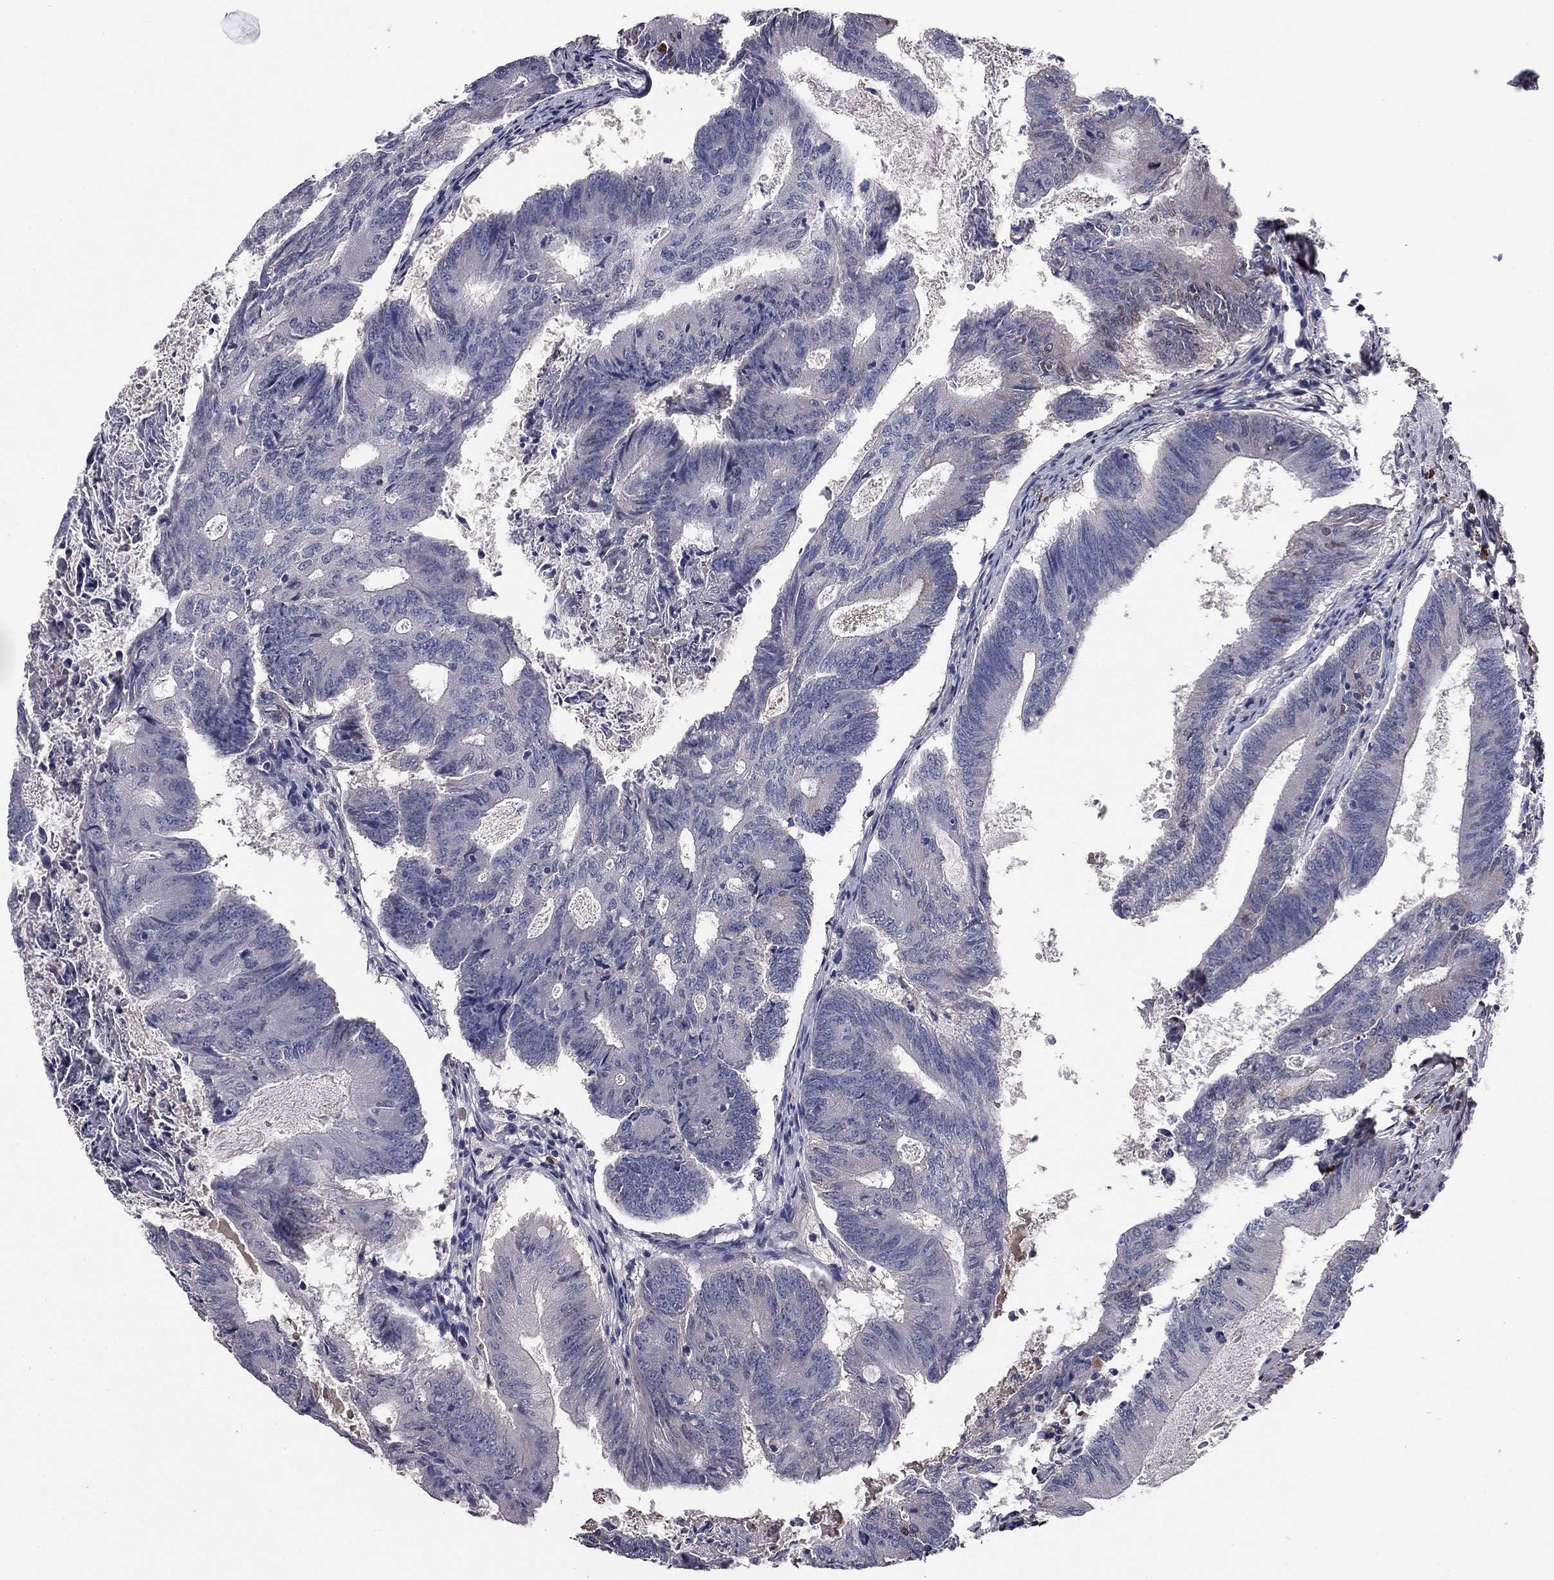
{"staining": {"intensity": "negative", "quantity": "none", "location": "none"}, "tissue": "colorectal cancer", "cell_type": "Tumor cells", "image_type": "cancer", "snomed": [{"axis": "morphology", "description": "Adenocarcinoma, NOS"}, {"axis": "topography", "description": "Colon"}], "caption": "The micrograph displays no staining of tumor cells in colorectal cancer (adenocarcinoma).", "gene": "COL2A1", "patient": {"sex": "female", "age": 70}}